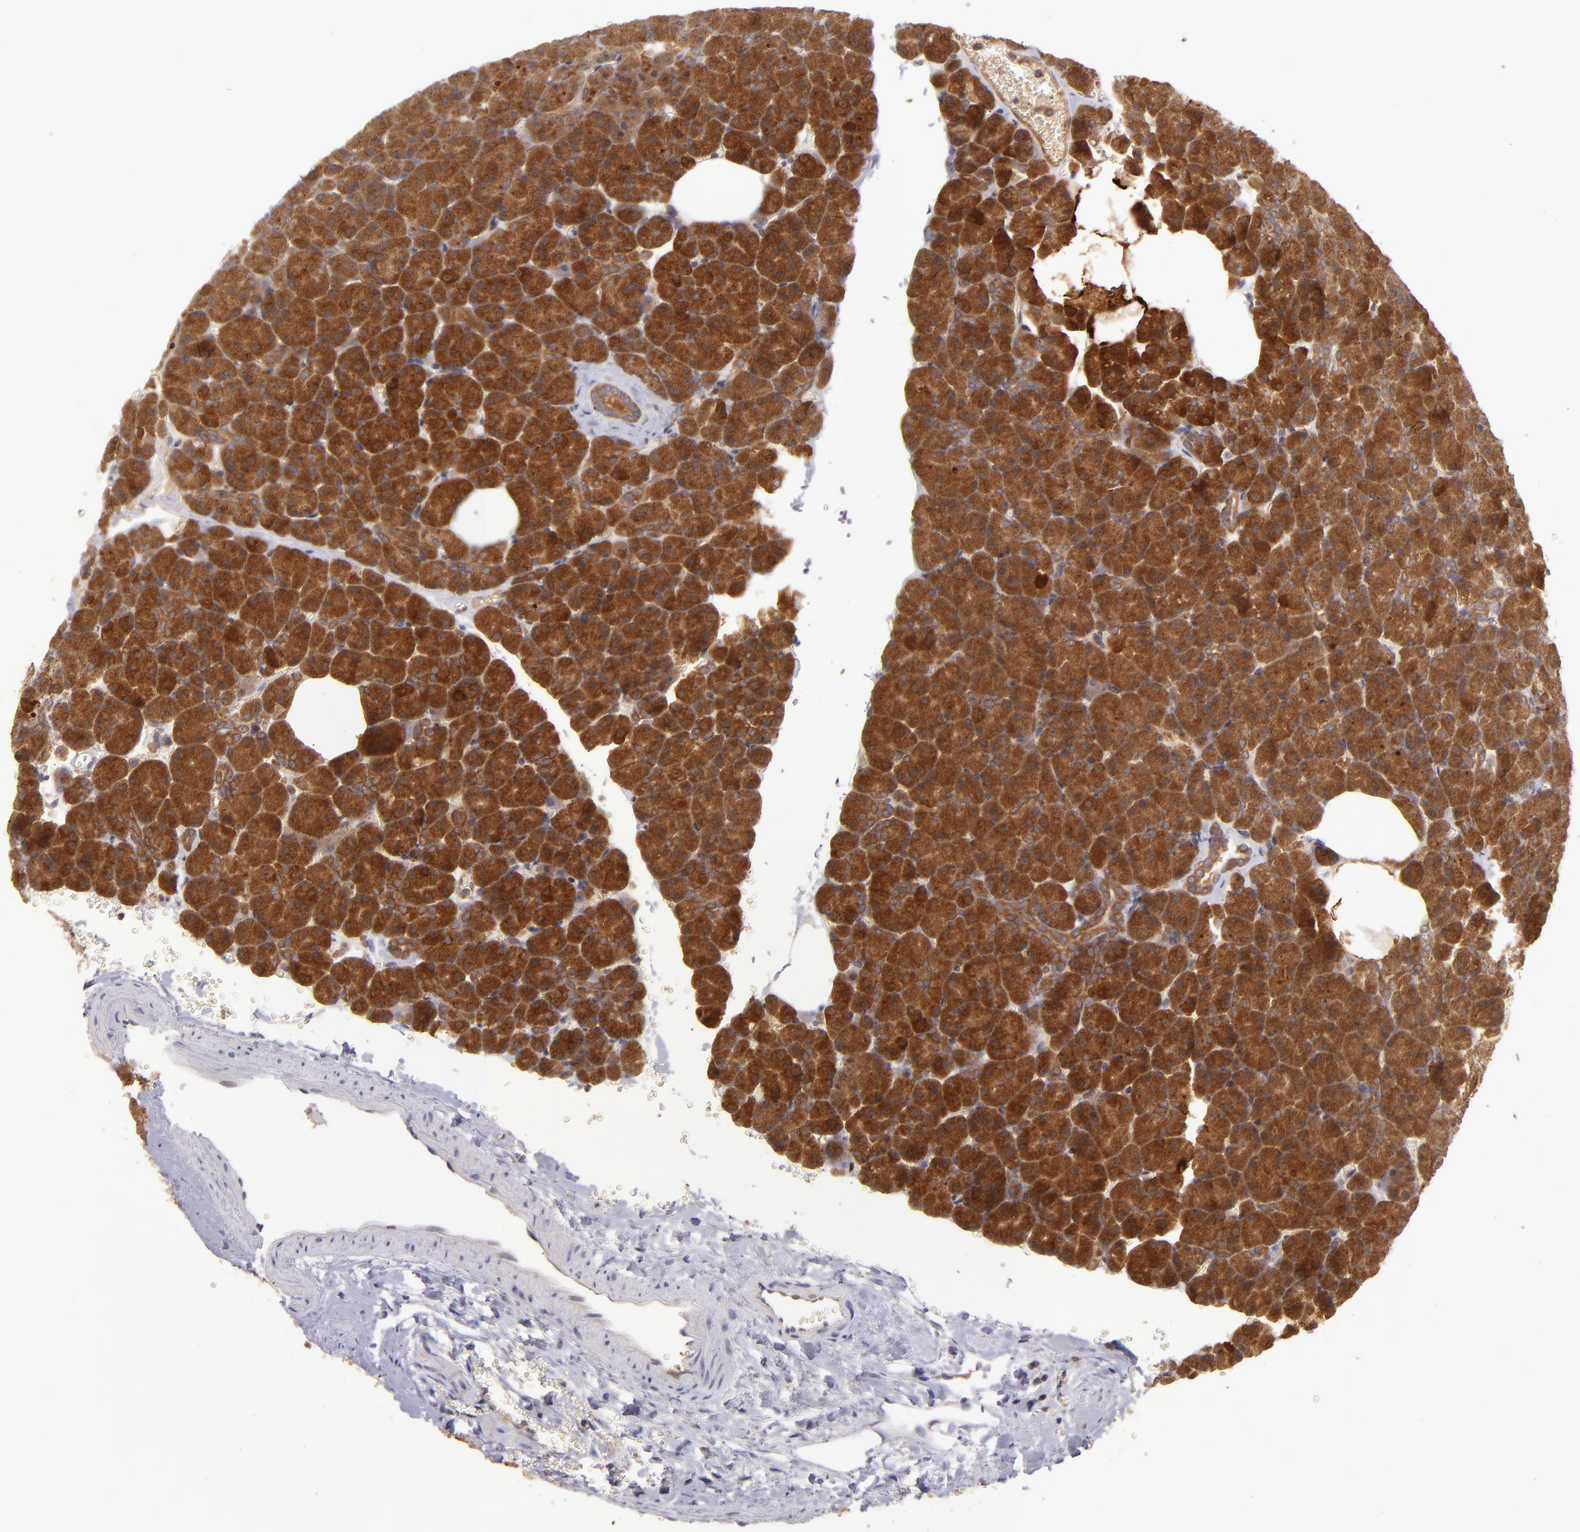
{"staining": {"intensity": "strong", "quantity": ">75%", "location": "cytoplasmic/membranous"}, "tissue": "pancreas", "cell_type": "Exocrine glandular cells", "image_type": "normal", "snomed": [{"axis": "morphology", "description": "Normal tissue, NOS"}, {"axis": "topography", "description": "Pancreas"}], "caption": "The histopathology image demonstrates staining of normal pancreas, revealing strong cytoplasmic/membranous protein expression (brown color) within exocrine glandular cells.", "gene": "PTPN13", "patient": {"sex": "female", "age": 35}}